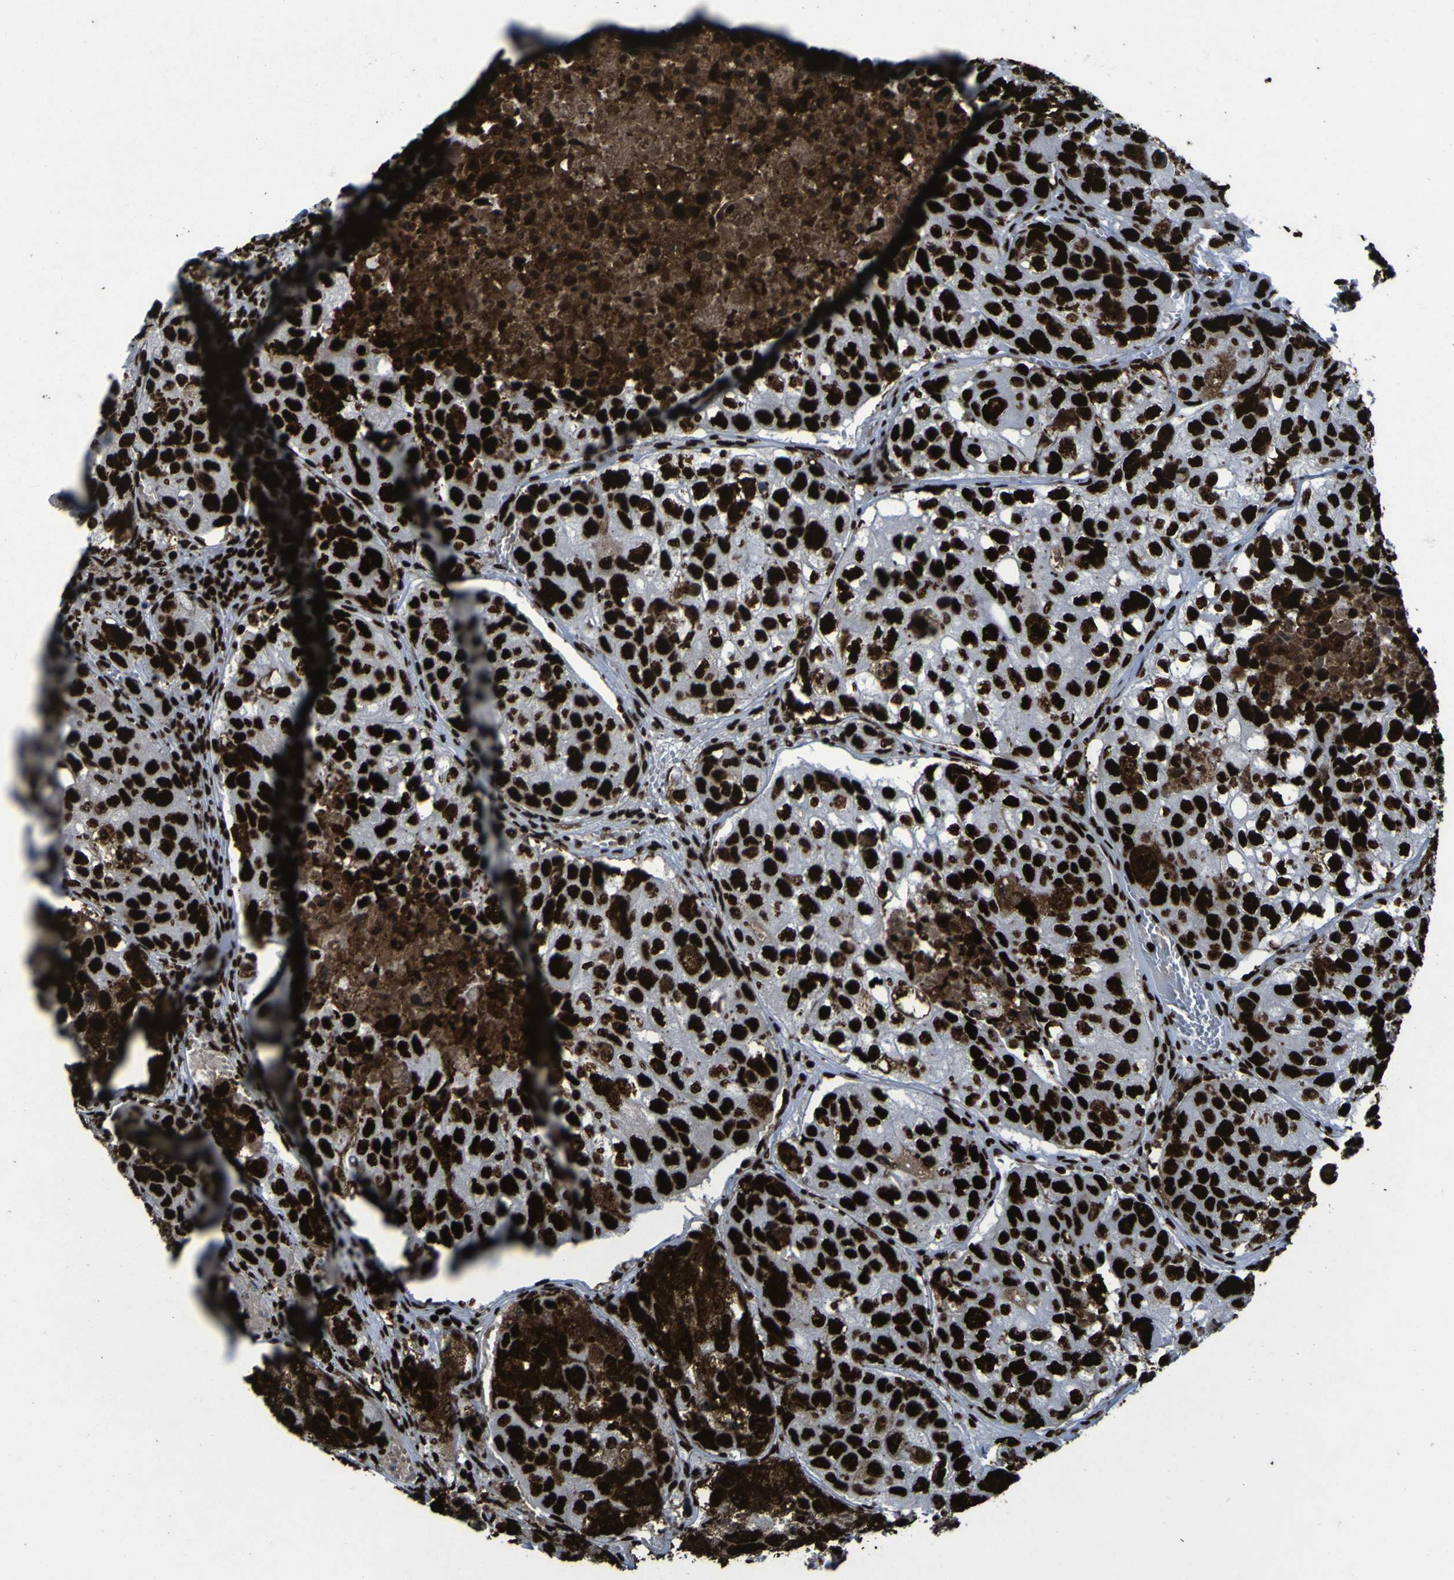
{"staining": {"intensity": "strong", "quantity": ">75%", "location": "nuclear"}, "tissue": "urothelial cancer", "cell_type": "Tumor cells", "image_type": "cancer", "snomed": [{"axis": "morphology", "description": "Urothelial carcinoma, High grade"}, {"axis": "topography", "description": "Lymph node"}, {"axis": "topography", "description": "Urinary bladder"}], "caption": "DAB (3,3'-diaminobenzidine) immunohistochemical staining of human urothelial cancer exhibits strong nuclear protein staining in approximately >75% of tumor cells.", "gene": "NPM1", "patient": {"sex": "male", "age": 51}}